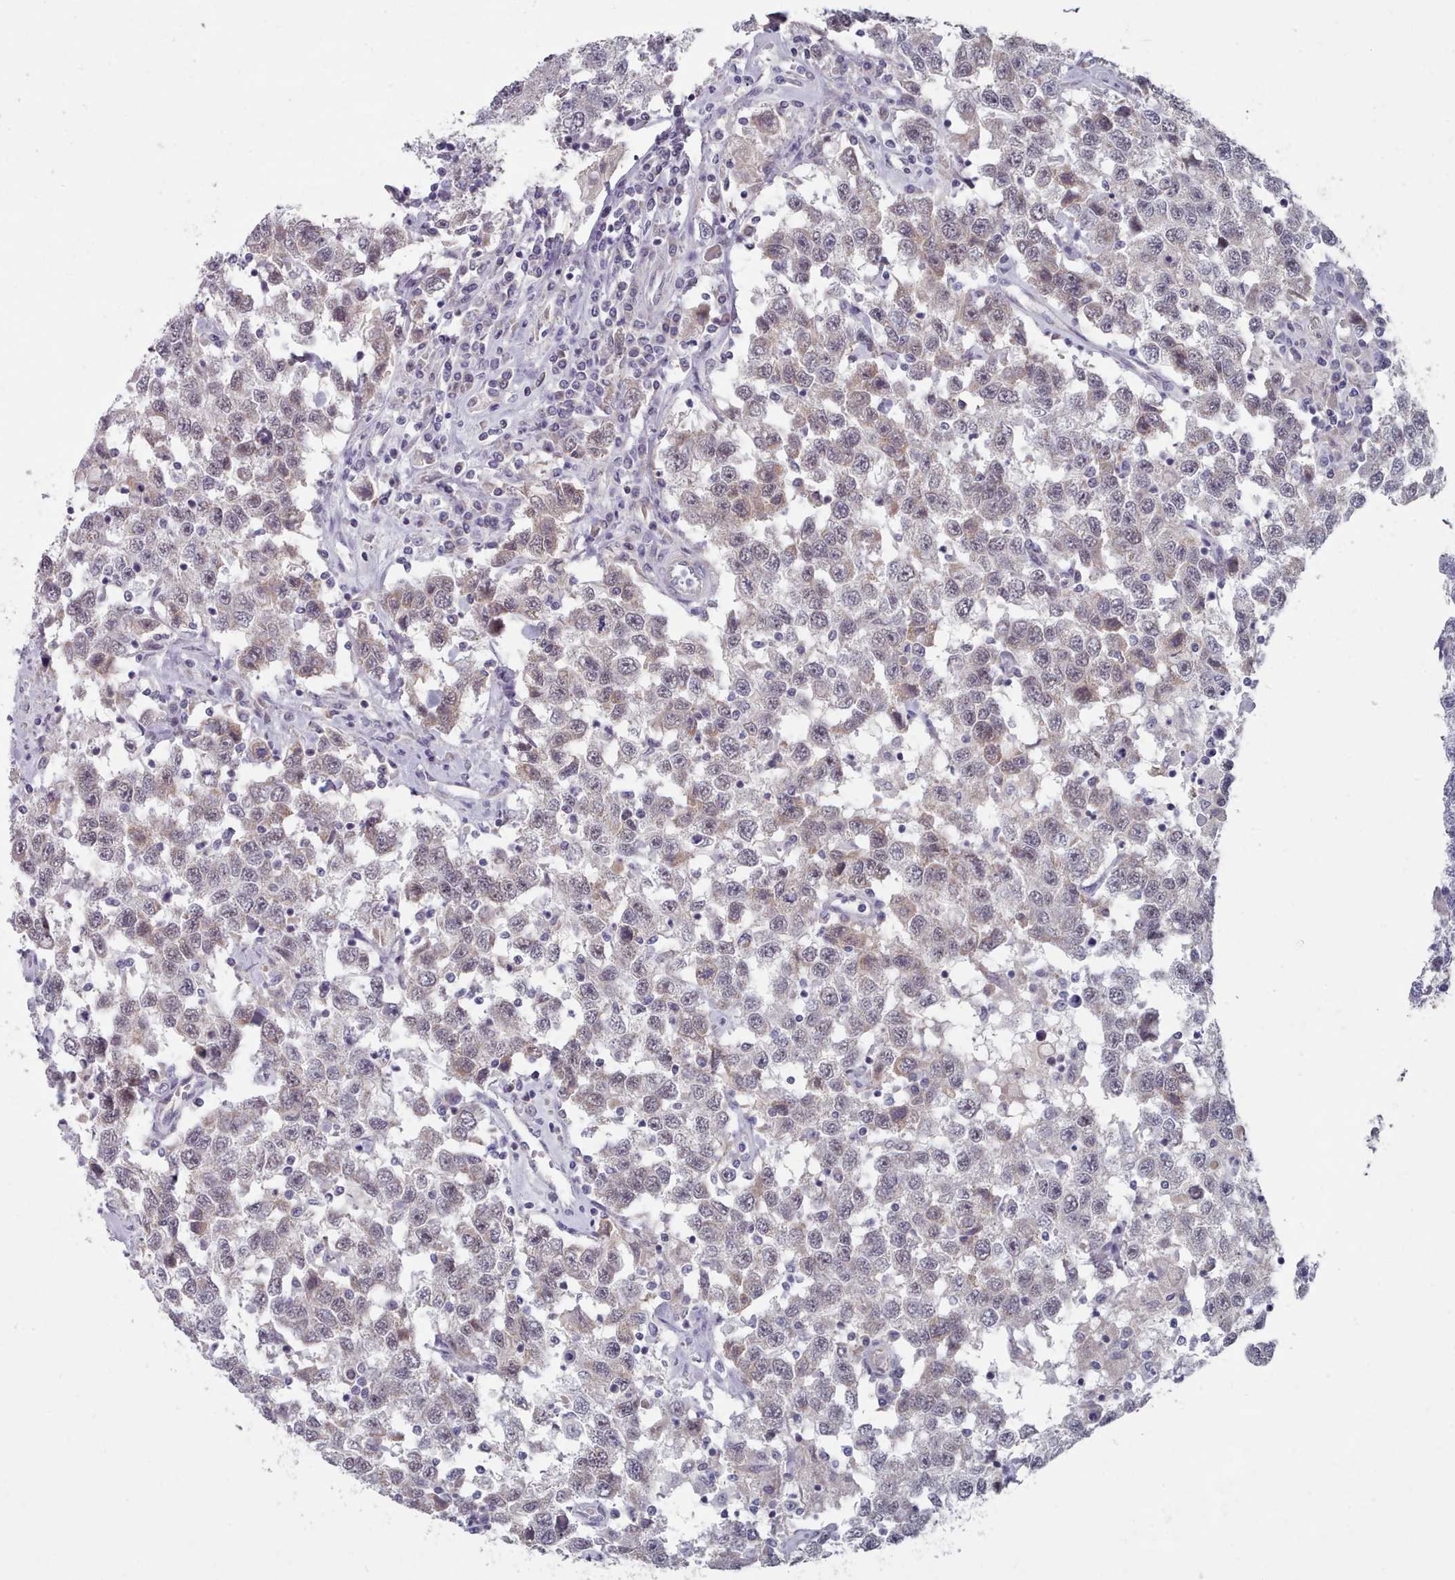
{"staining": {"intensity": "weak", "quantity": "25%-75%", "location": "cytoplasmic/membranous,nuclear"}, "tissue": "testis cancer", "cell_type": "Tumor cells", "image_type": "cancer", "snomed": [{"axis": "morphology", "description": "Seminoma, NOS"}, {"axis": "topography", "description": "Testis"}], "caption": "IHC histopathology image of neoplastic tissue: testis seminoma stained using immunohistochemistry displays low levels of weak protein expression localized specifically in the cytoplasmic/membranous and nuclear of tumor cells, appearing as a cytoplasmic/membranous and nuclear brown color.", "gene": "TRARG1", "patient": {"sex": "male", "age": 41}}